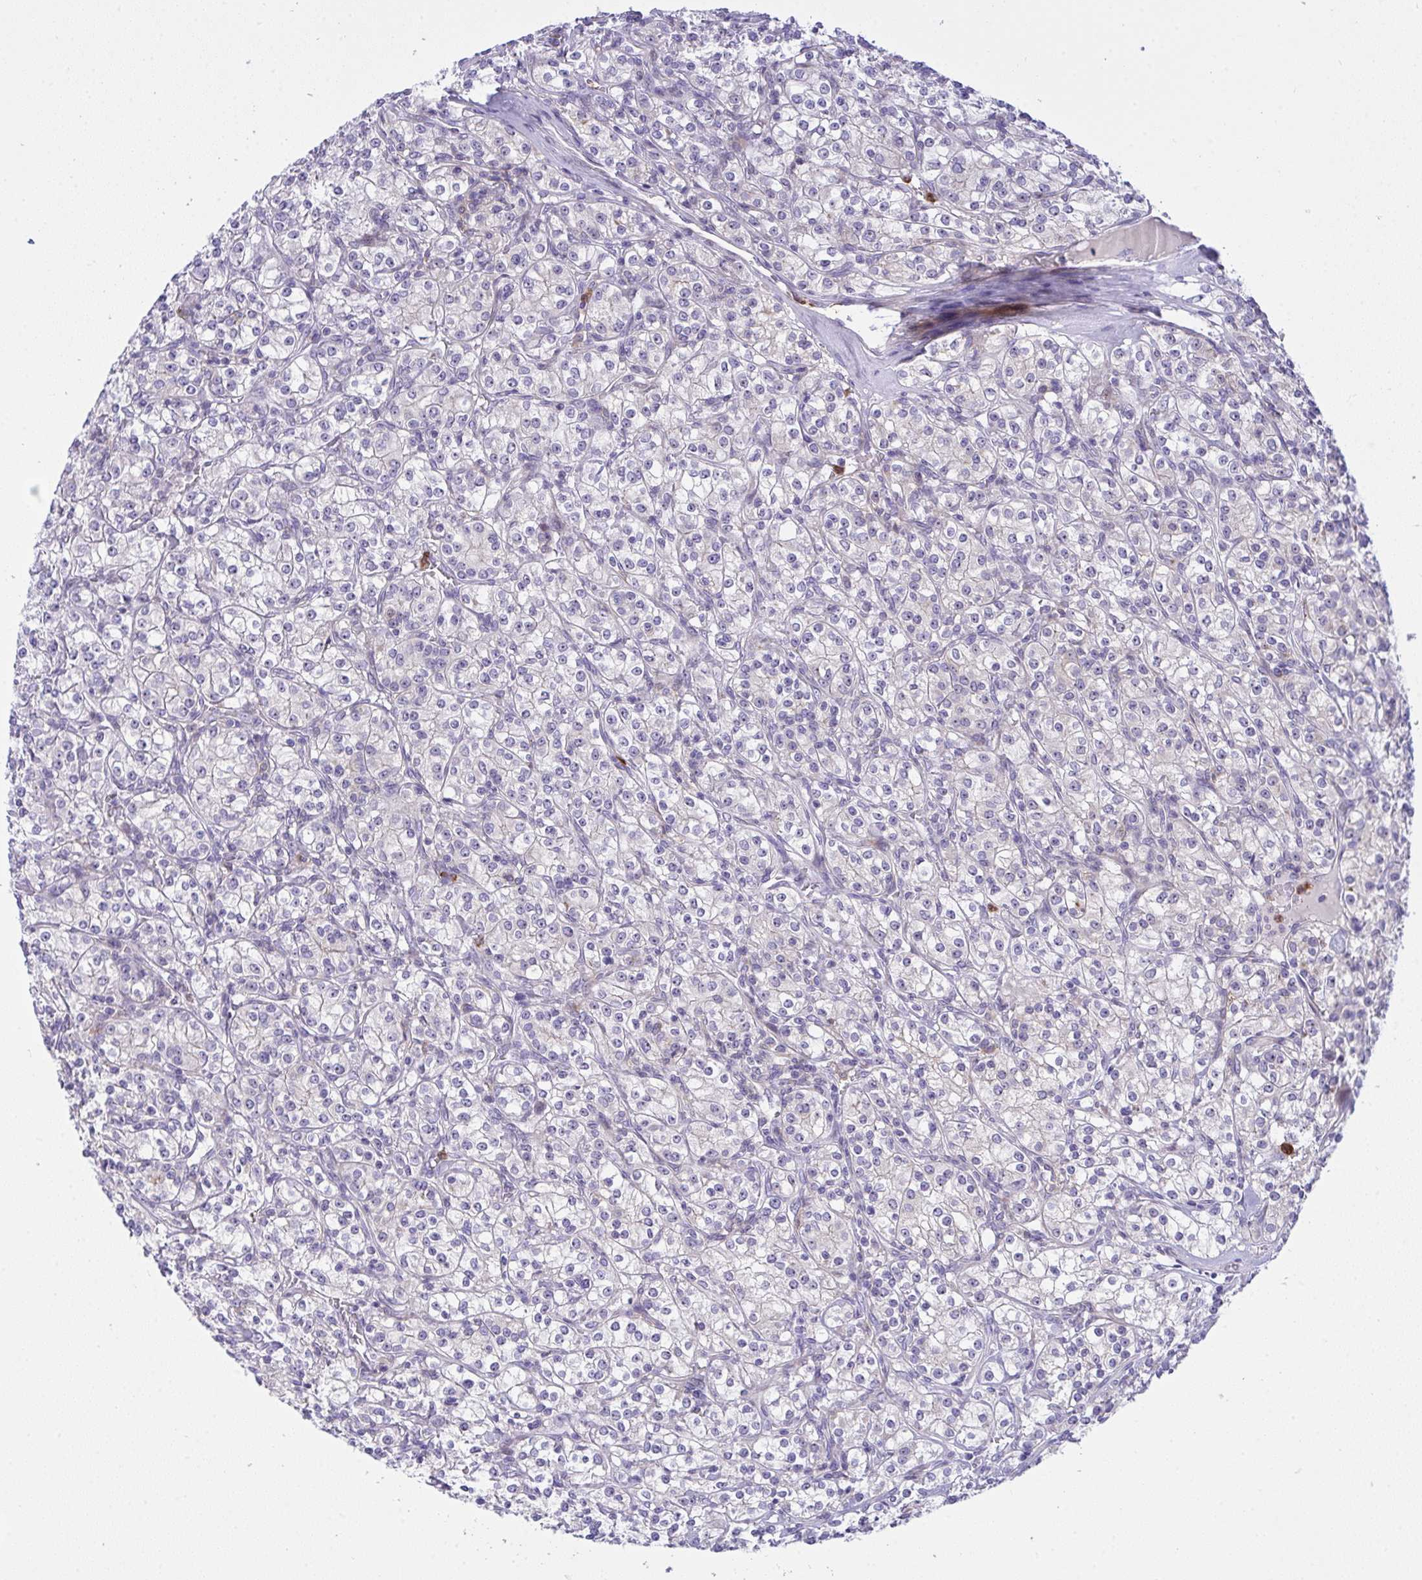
{"staining": {"intensity": "negative", "quantity": "none", "location": "none"}, "tissue": "renal cancer", "cell_type": "Tumor cells", "image_type": "cancer", "snomed": [{"axis": "morphology", "description": "Adenocarcinoma, NOS"}, {"axis": "topography", "description": "Kidney"}], "caption": "An immunohistochemistry (IHC) histopathology image of renal cancer (adenocarcinoma) is shown. There is no staining in tumor cells of renal cancer (adenocarcinoma).", "gene": "ZNF554", "patient": {"sex": "male", "age": 77}}